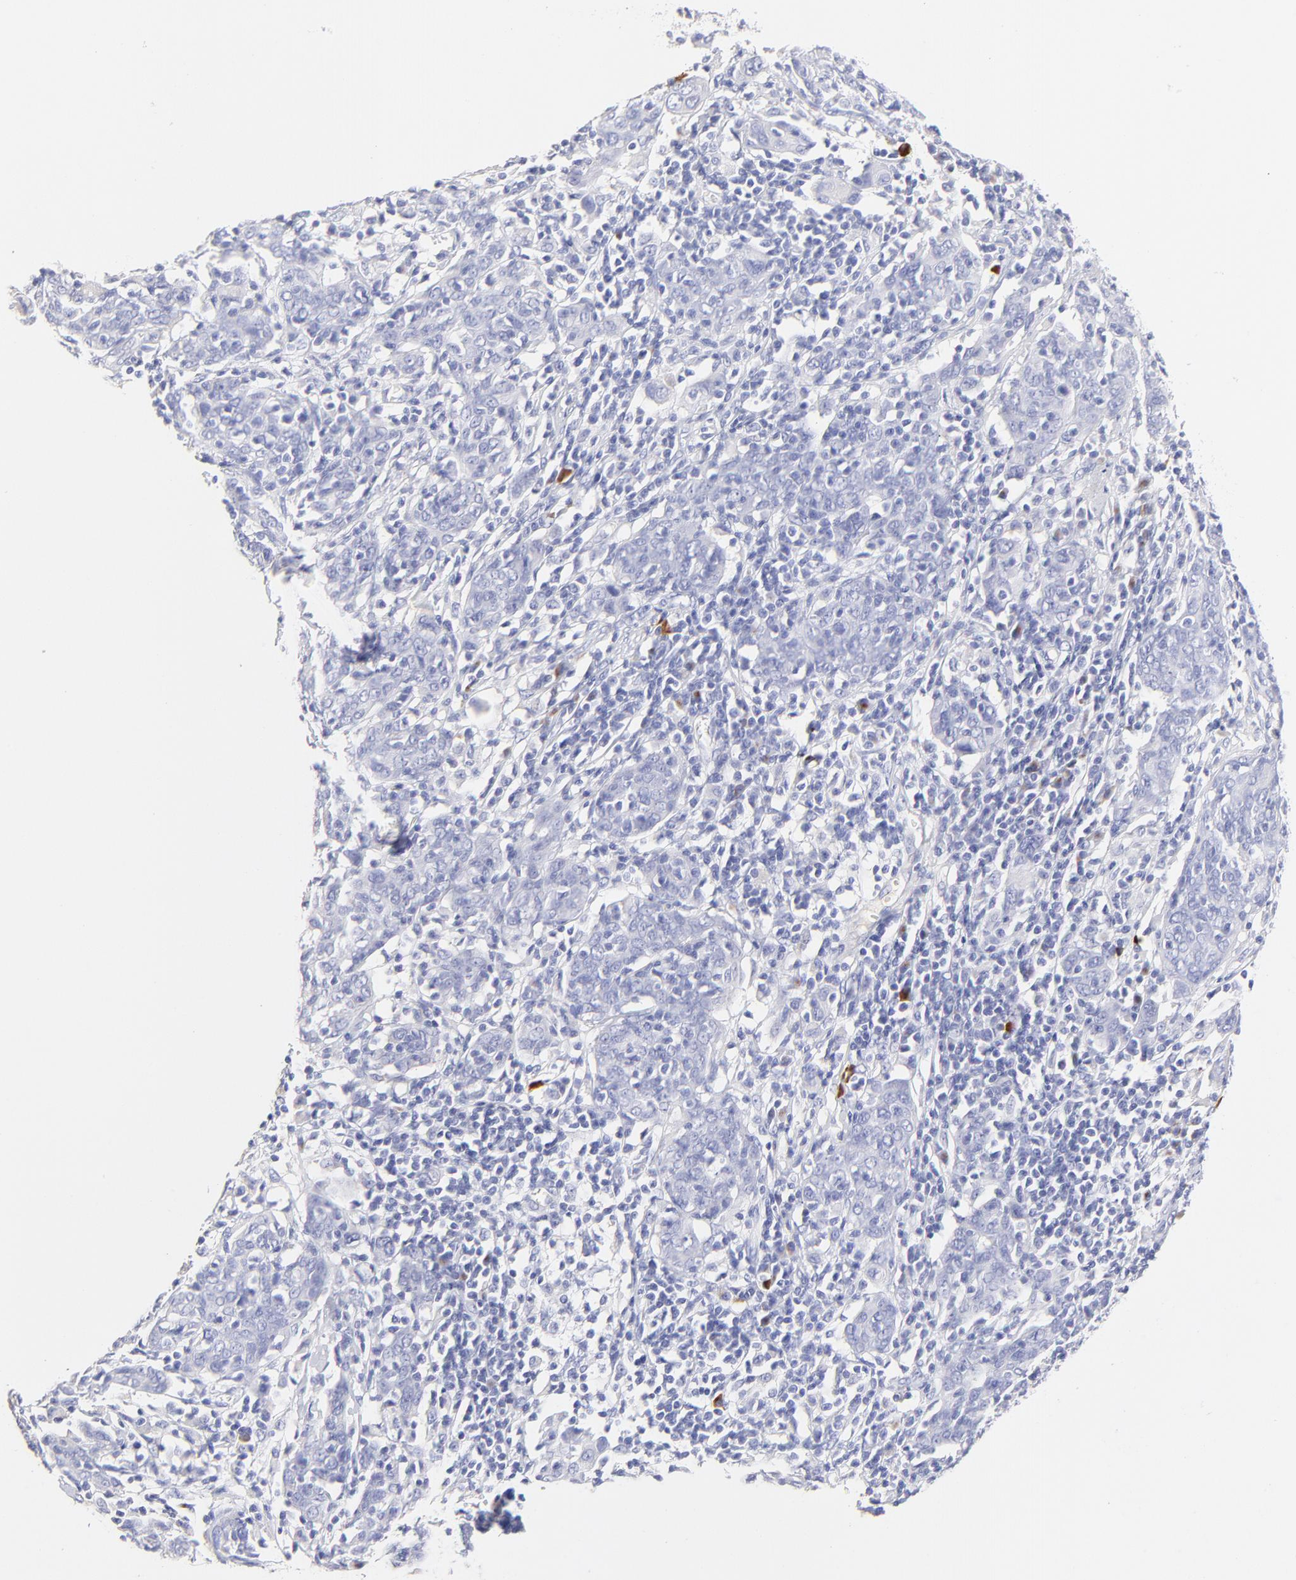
{"staining": {"intensity": "negative", "quantity": "none", "location": "none"}, "tissue": "cervical cancer", "cell_type": "Tumor cells", "image_type": "cancer", "snomed": [{"axis": "morphology", "description": "Normal tissue, NOS"}, {"axis": "morphology", "description": "Squamous cell carcinoma, NOS"}, {"axis": "topography", "description": "Cervix"}], "caption": "This histopathology image is of cervical cancer stained with immunohistochemistry (IHC) to label a protein in brown with the nuclei are counter-stained blue. There is no staining in tumor cells.", "gene": "ASB9", "patient": {"sex": "female", "age": 67}}